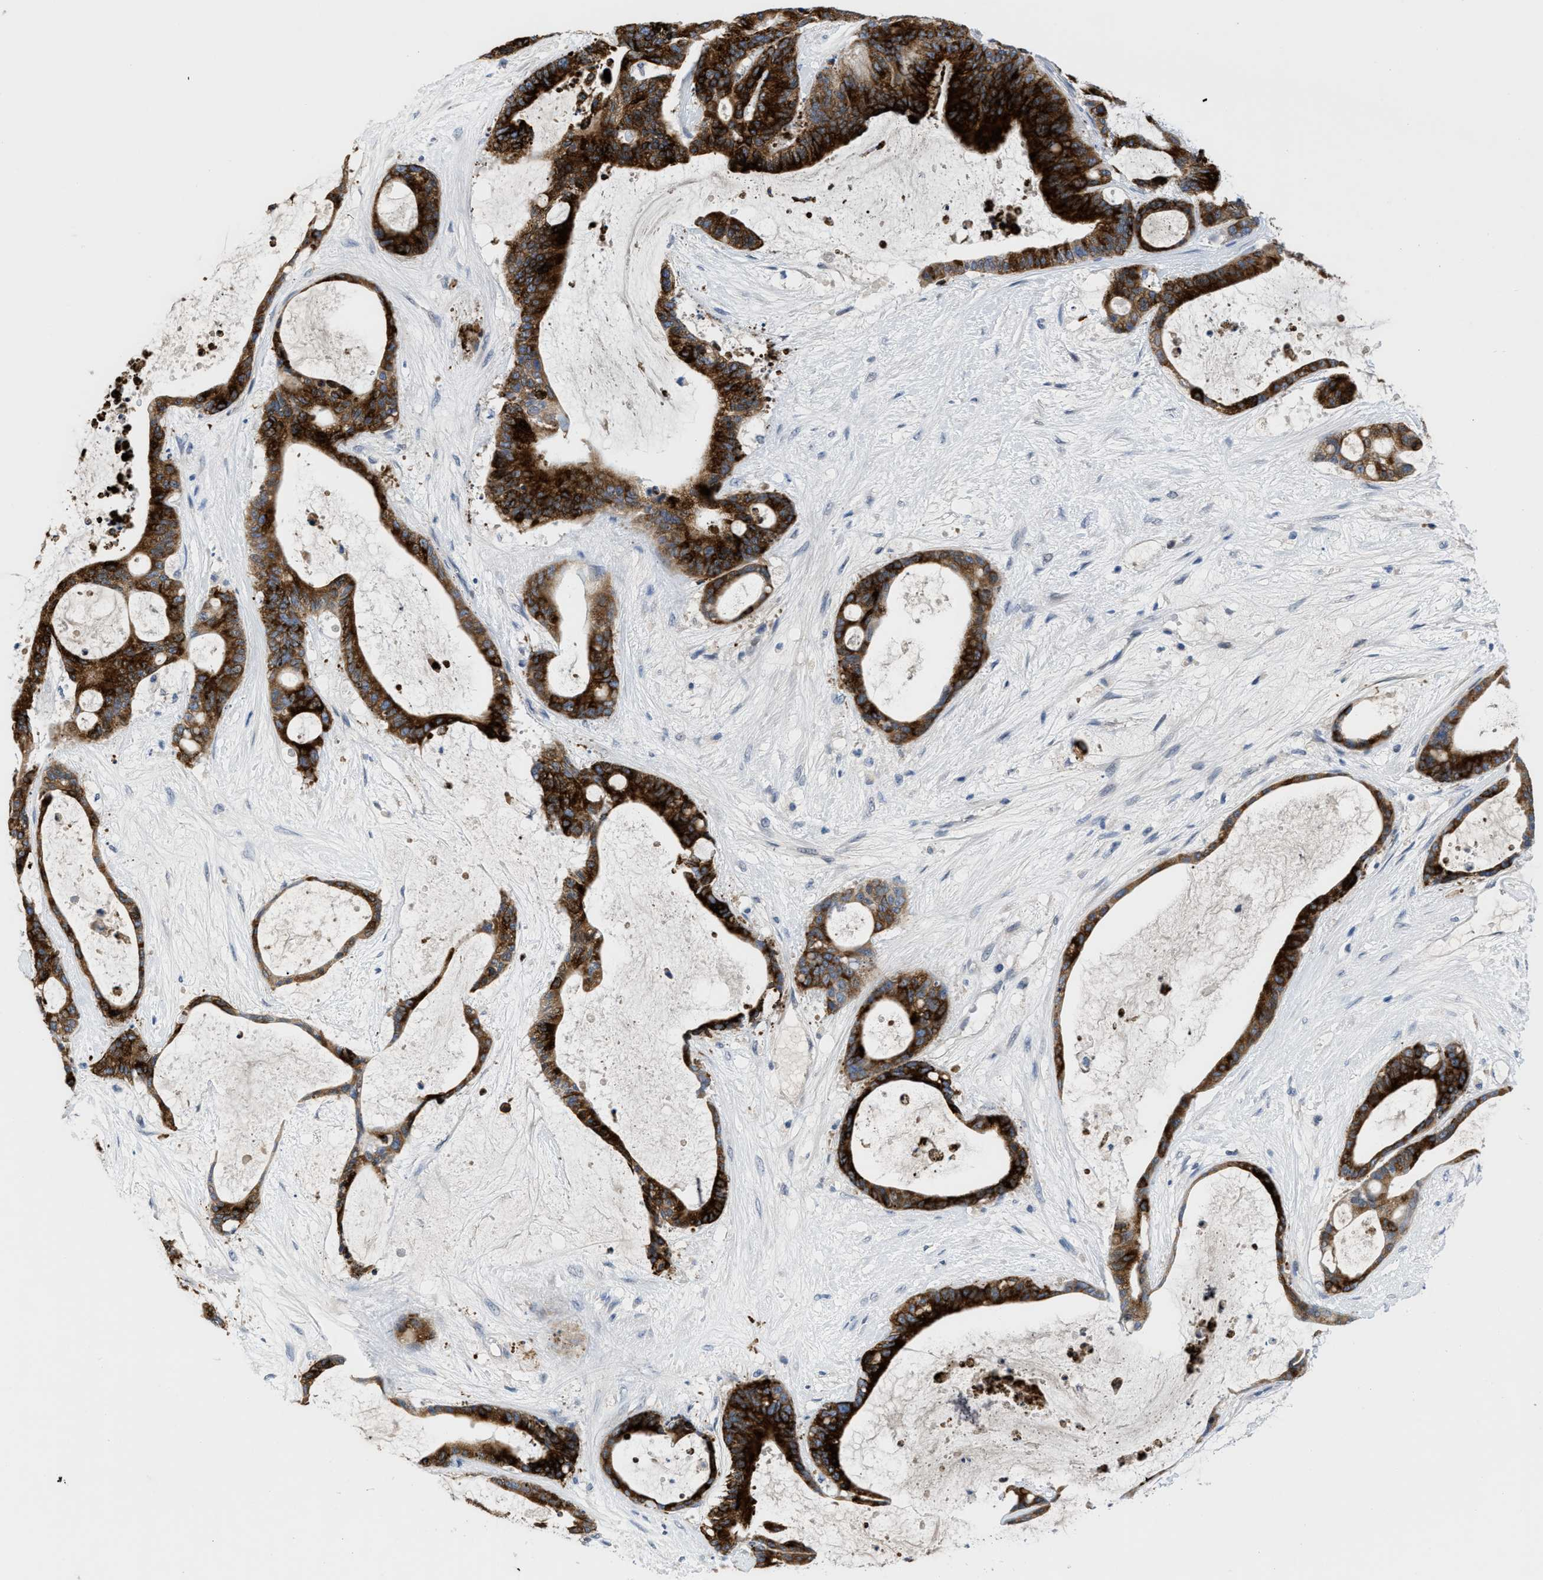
{"staining": {"intensity": "strong", "quantity": ">75%", "location": "cytoplasmic/membranous"}, "tissue": "liver cancer", "cell_type": "Tumor cells", "image_type": "cancer", "snomed": [{"axis": "morphology", "description": "Cholangiocarcinoma"}, {"axis": "topography", "description": "Liver"}], "caption": "Immunohistochemistry image of neoplastic tissue: liver cholangiocarcinoma stained using IHC shows high levels of strong protein expression localized specifically in the cytoplasmic/membranous of tumor cells, appearing as a cytoplasmic/membranous brown color.", "gene": "OR9K2", "patient": {"sex": "female", "age": 73}}